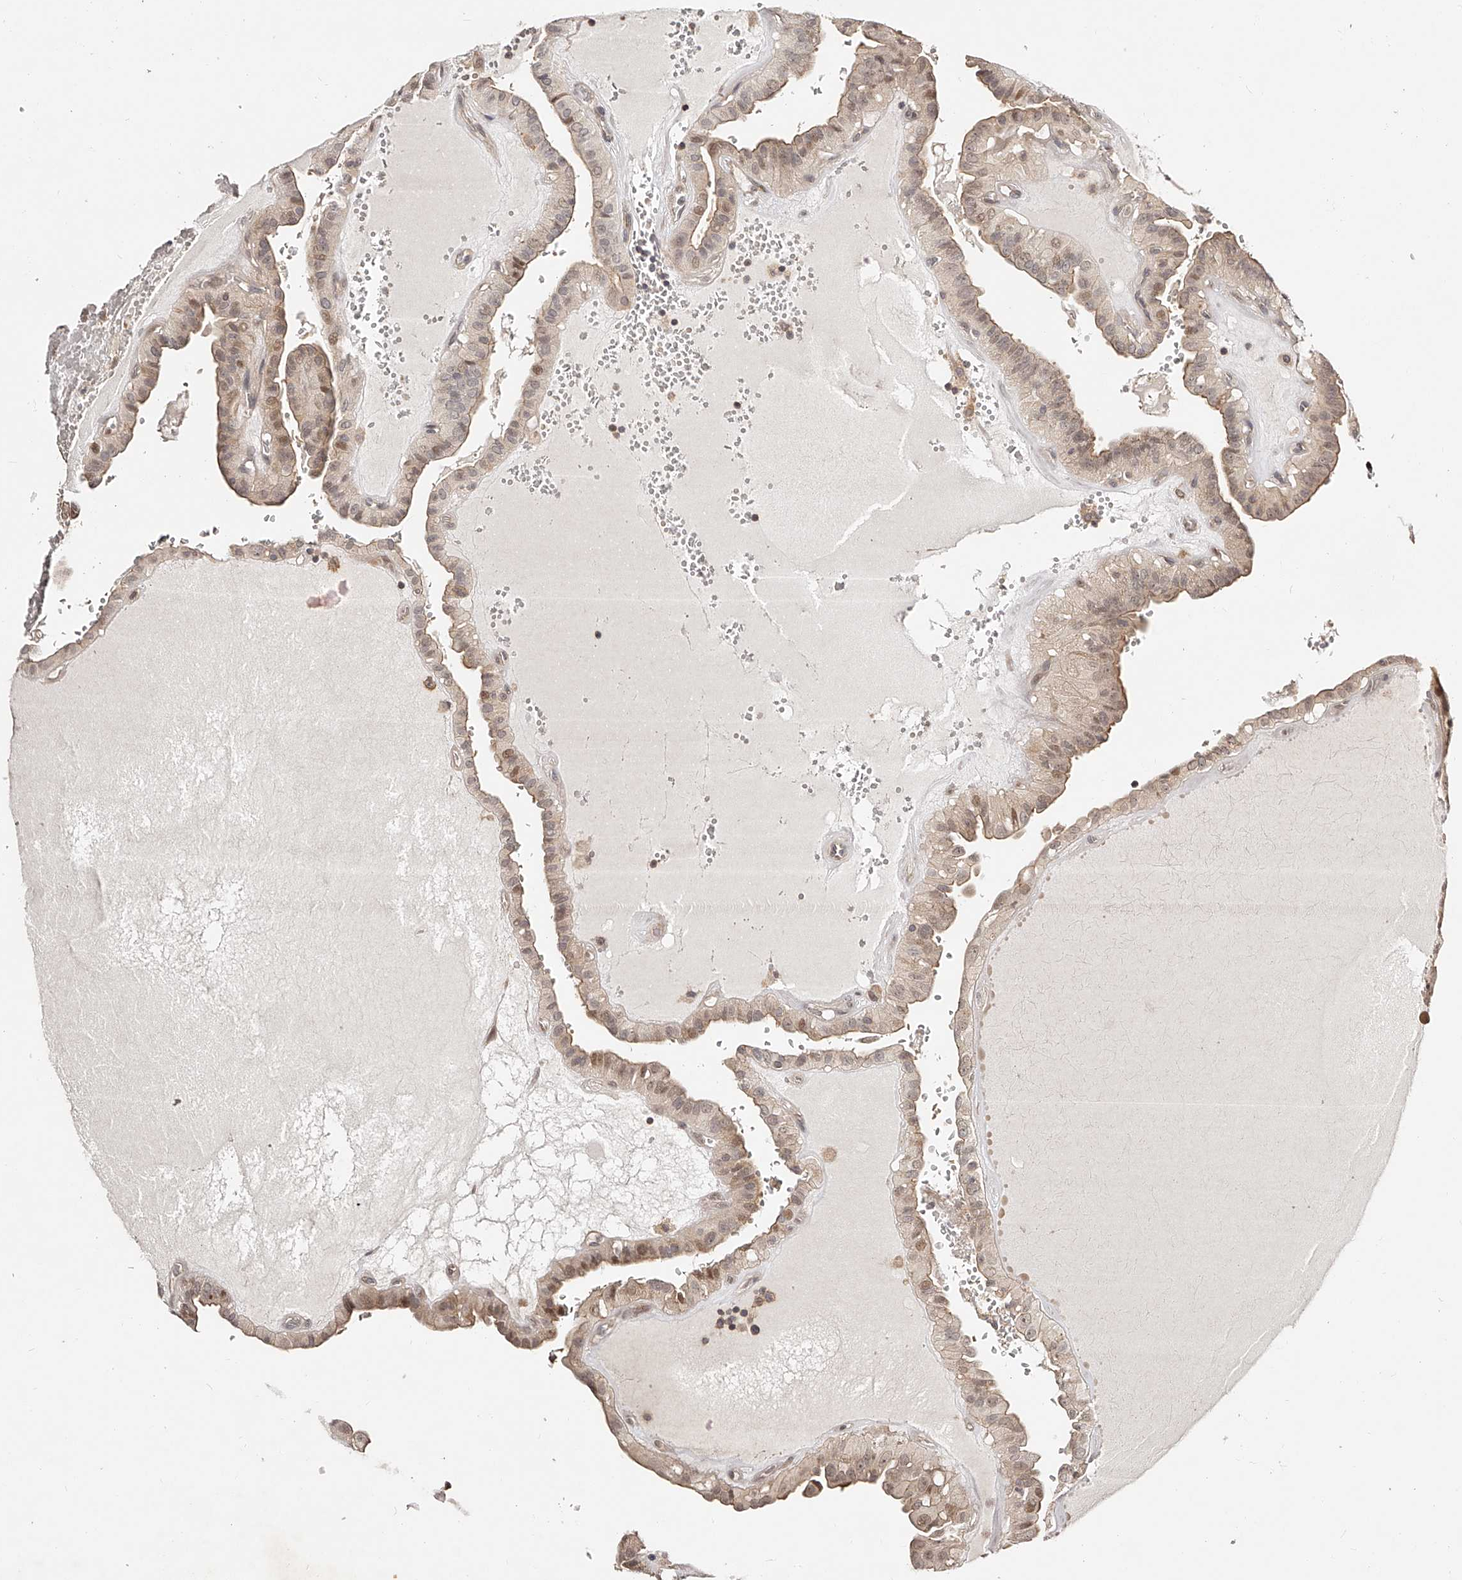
{"staining": {"intensity": "moderate", "quantity": "25%-75%", "location": "cytoplasmic/membranous,nuclear"}, "tissue": "thyroid cancer", "cell_type": "Tumor cells", "image_type": "cancer", "snomed": [{"axis": "morphology", "description": "Papillary adenocarcinoma, NOS"}, {"axis": "topography", "description": "Thyroid gland"}], "caption": "IHC histopathology image of neoplastic tissue: human papillary adenocarcinoma (thyroid) stained using IHC reveals medium levels of moderate protein expression localized specifically in the cytoplasmic/membranous and nuclear of tumor cells, appearing as a cytoplasmic/membranous and nuclear brown color.", "gene": "ZNF789", "patient": {"sex": "male", "age": 77}}